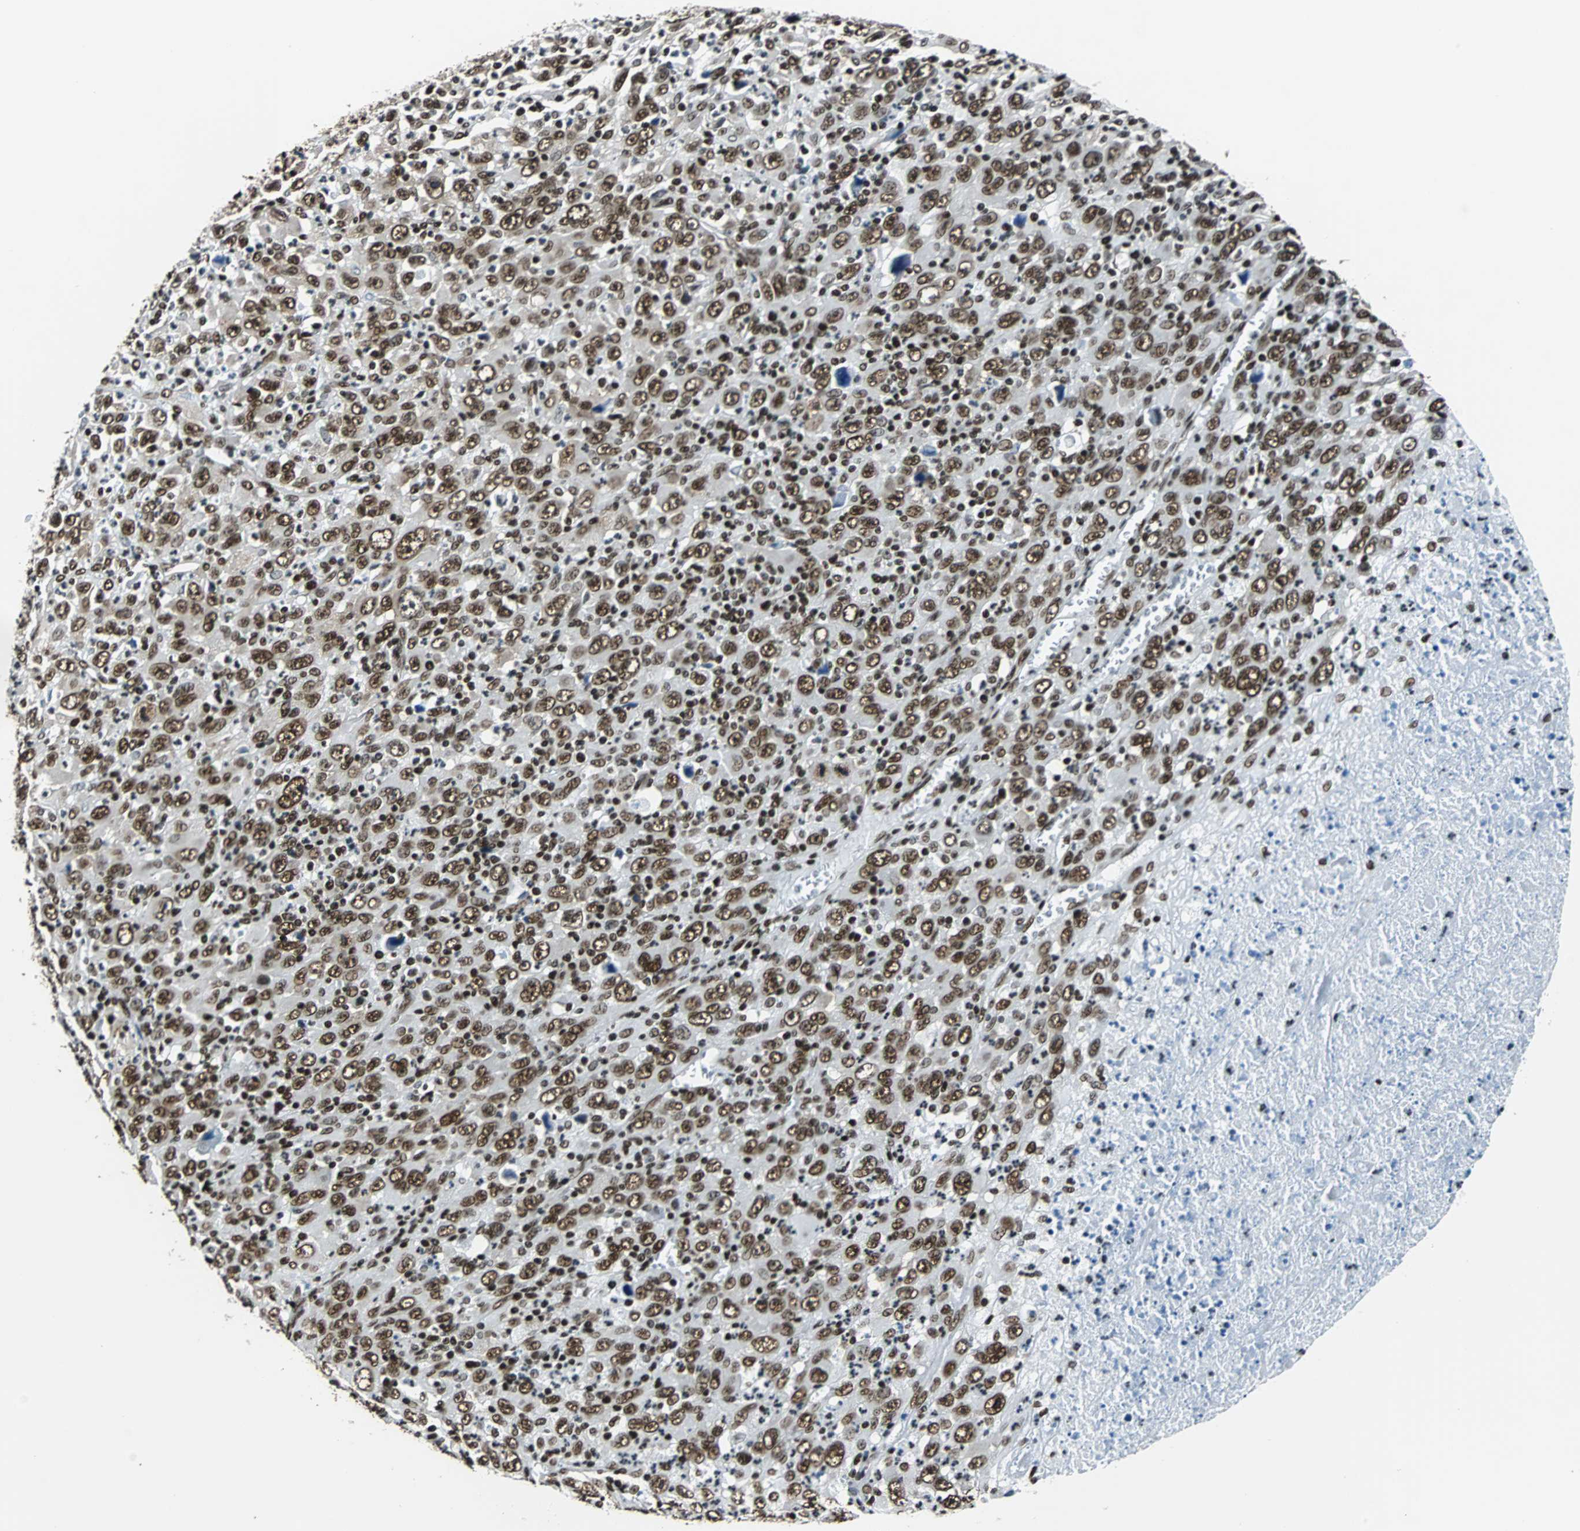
{"staining": {"intensity": "strong", "quantity": ">75%", "location": "cytoplasmic/membranous,nuclear"}, "tissue": "melanoma", "cell_type": "Tumor cells", "image_type": "cancer", "snomed": [{"axis": "morphology", "description": "Malignant melanoma, Metastatic site"}, {"axis": "topography", "description": "Skin"}], "caption": "Strong cytoplasmic/membranous and nuclear positivity is appreciated in approximately >75% of tumor cells in malignant melanoma (metastatic site).", "gene": "FUBP1", "patient": {"sex": "female", "age": 56}}